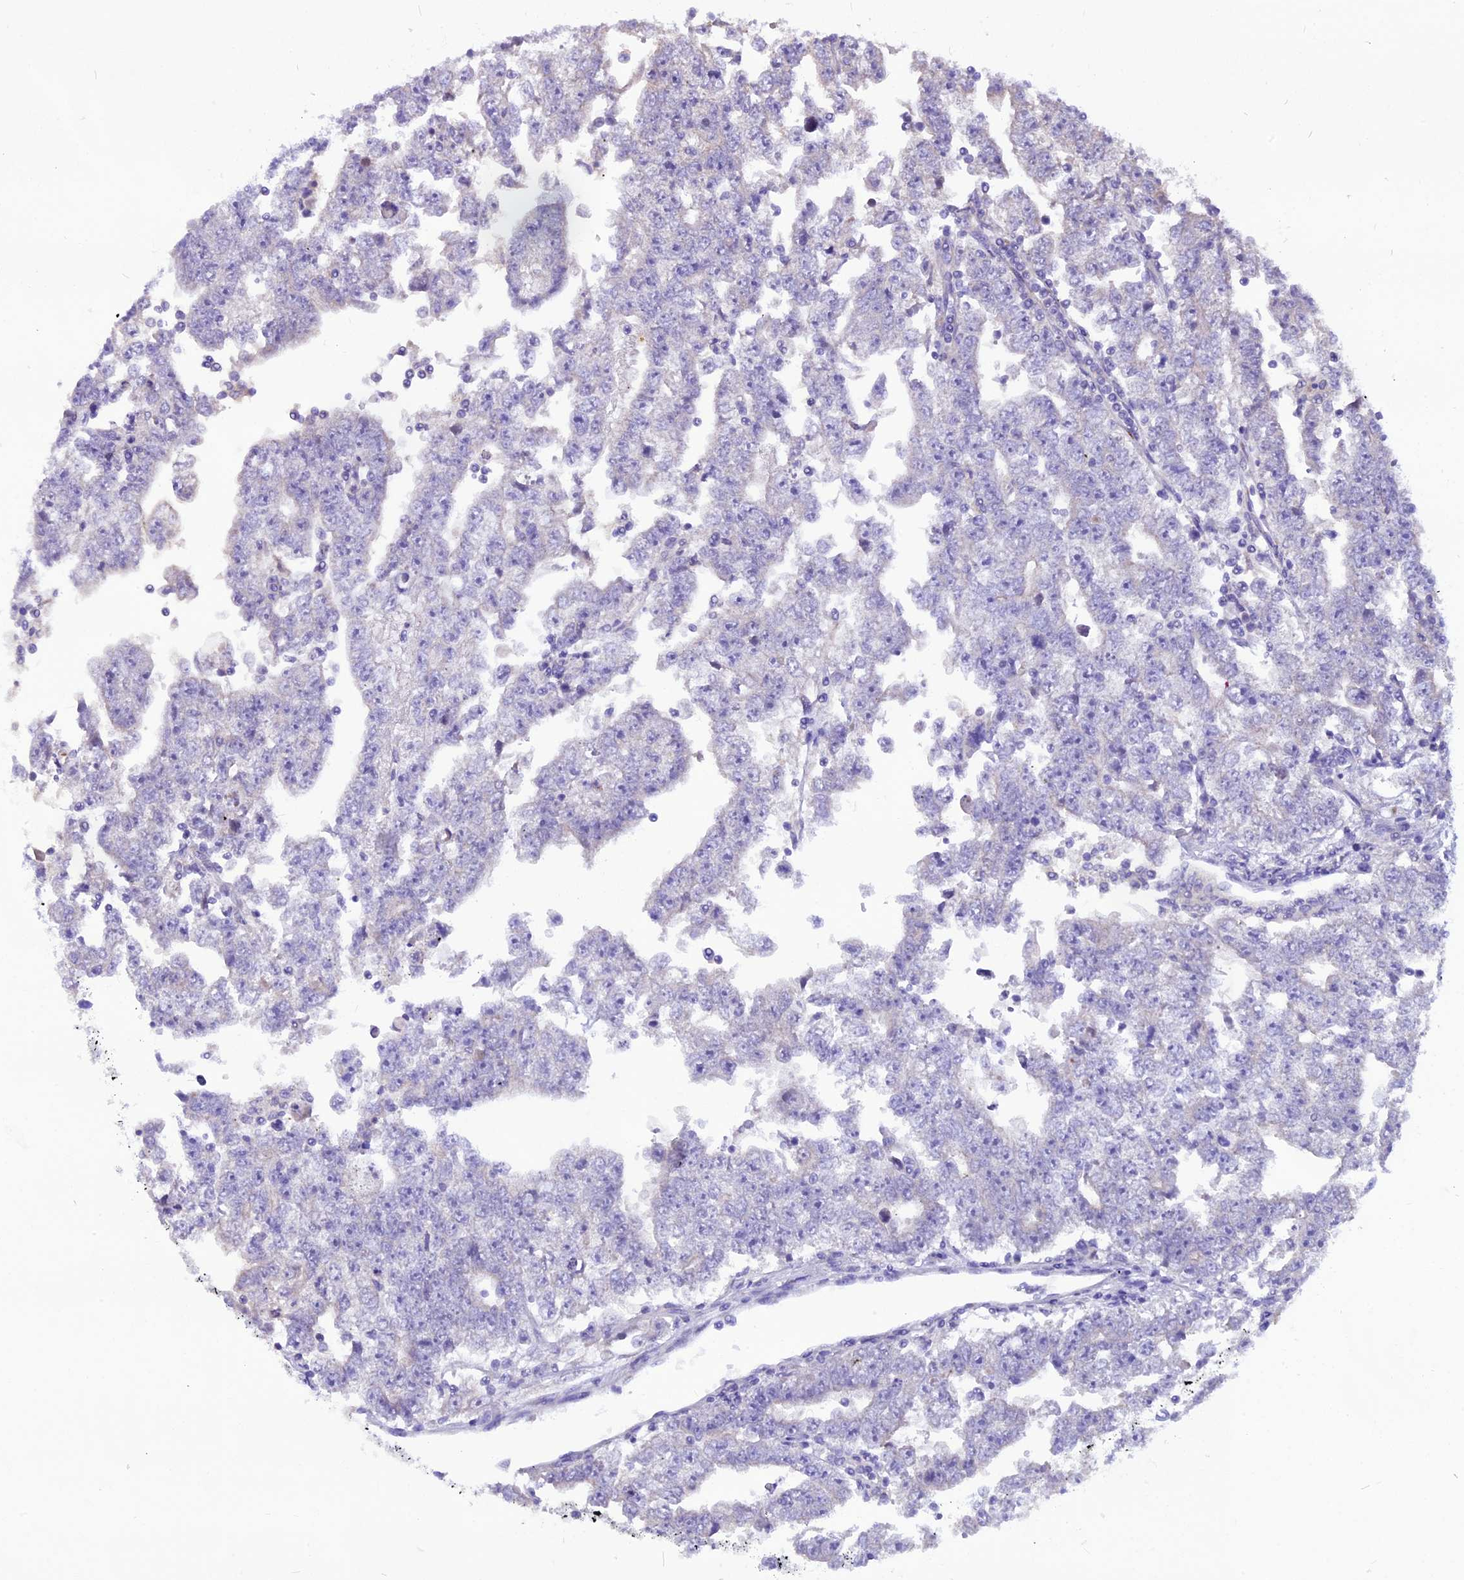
{"staining": {"intensity": "negative", "quantity": "none", "location": "none"}, "tissue": "testis cancer", "cell_type": "Tumor cells", "image_type": "cancer", "snomed": [{"axis": "morphology", "description": "Carcinoma, Embryonal, NOS"}, {"axis": "topography", "description": "Testis"}], "caption": "Tumor cells are negative for protein expression in human testis cancer.", "gene": "ANO3", "patient": {"sex": "male", "age": 25}}